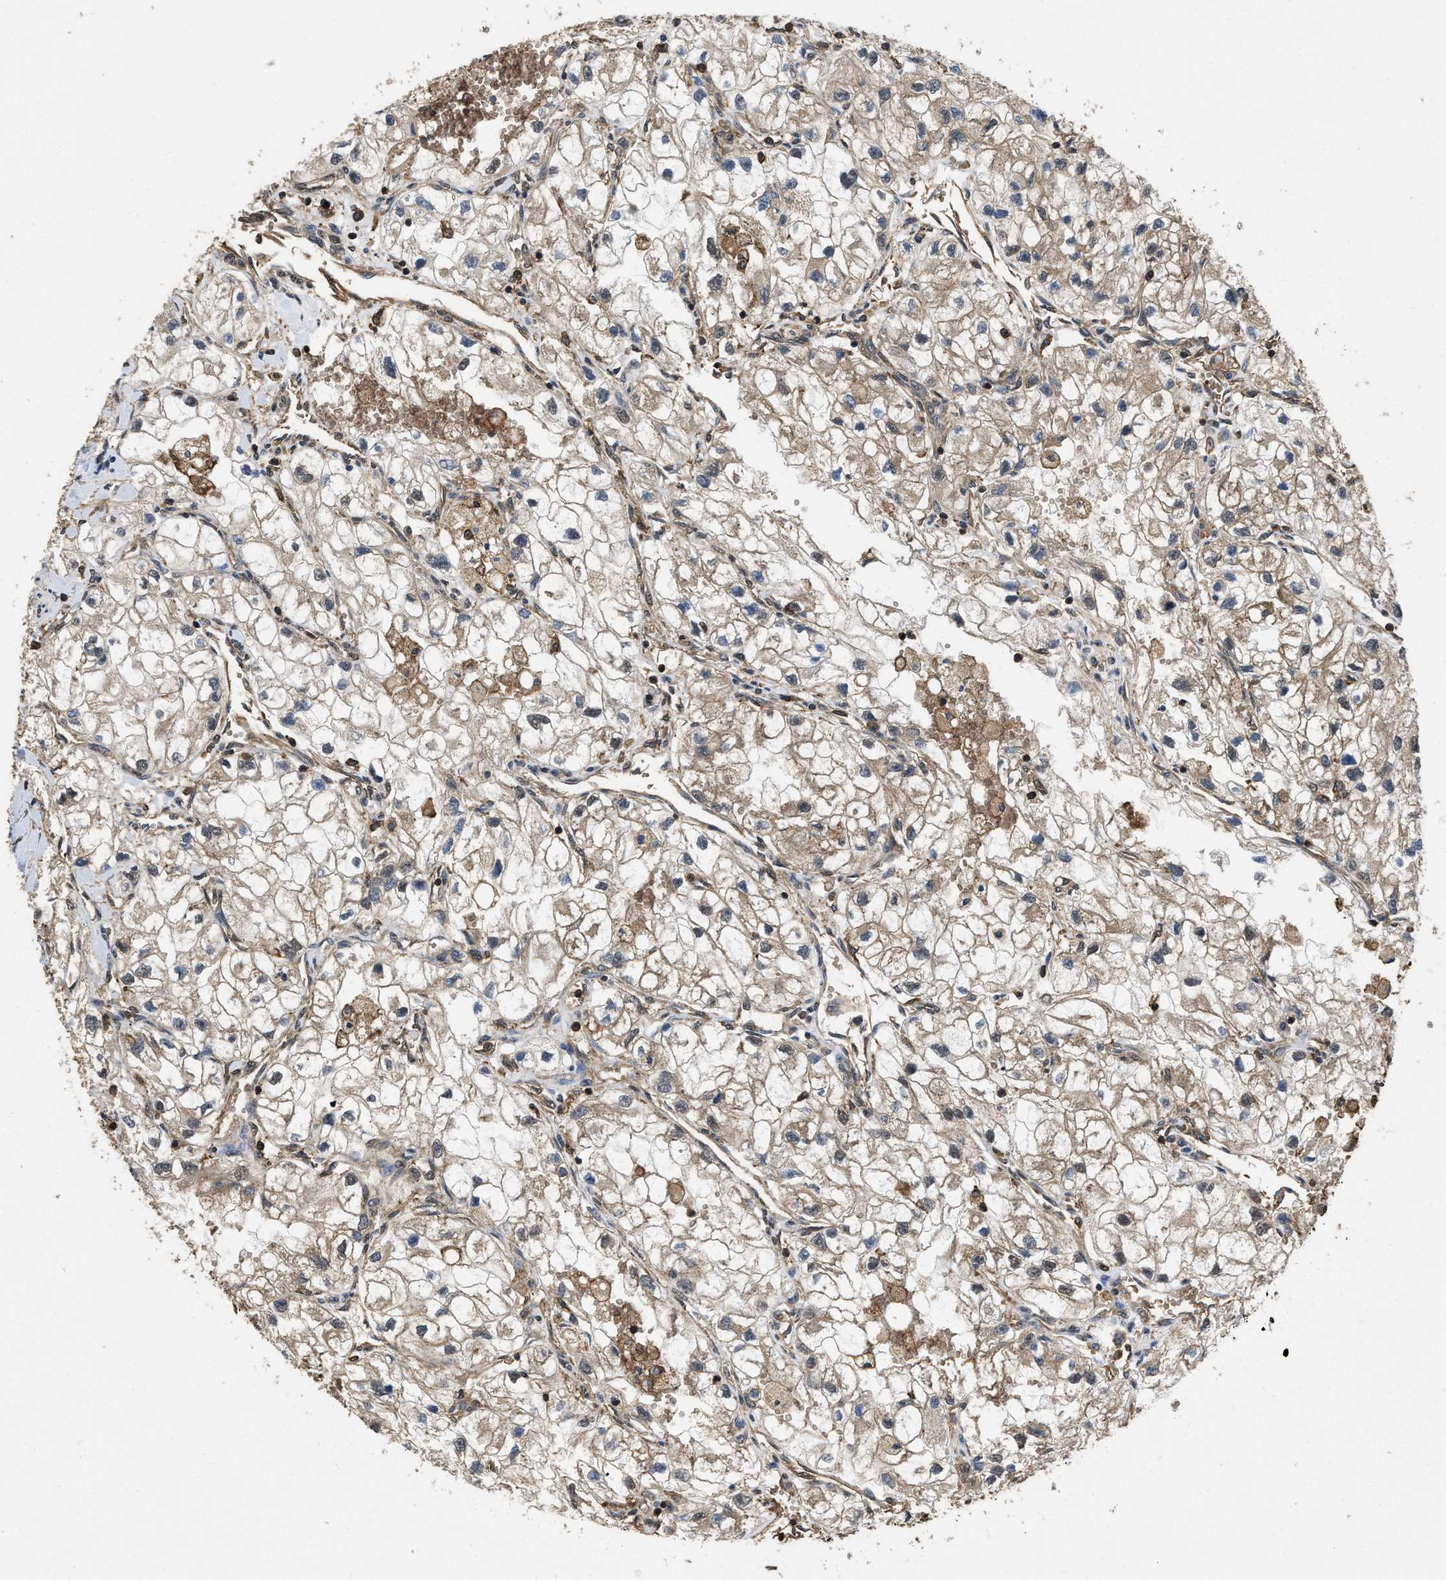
{"staining": {"intensity": "weak", "quantity": ">75%", "location": "cytoplasmic/membranous"}, "tissue": "renal cancer", "cell_type": "Tumor cells", "image_type": "cancer", "snomed": [{"axis": "morphology", "description": "Adenocarcinoma, NOS"}, {"axis": "topography", "description": "Kidney"}], "caption": "Weak cytoplasmic/membranous expression for a protein is present in about >75% of tumor cells of adenocarcinoma (renal) using IHC.", "gene": "LINGO2", "patient": {"sex": "female", "age": 70}}